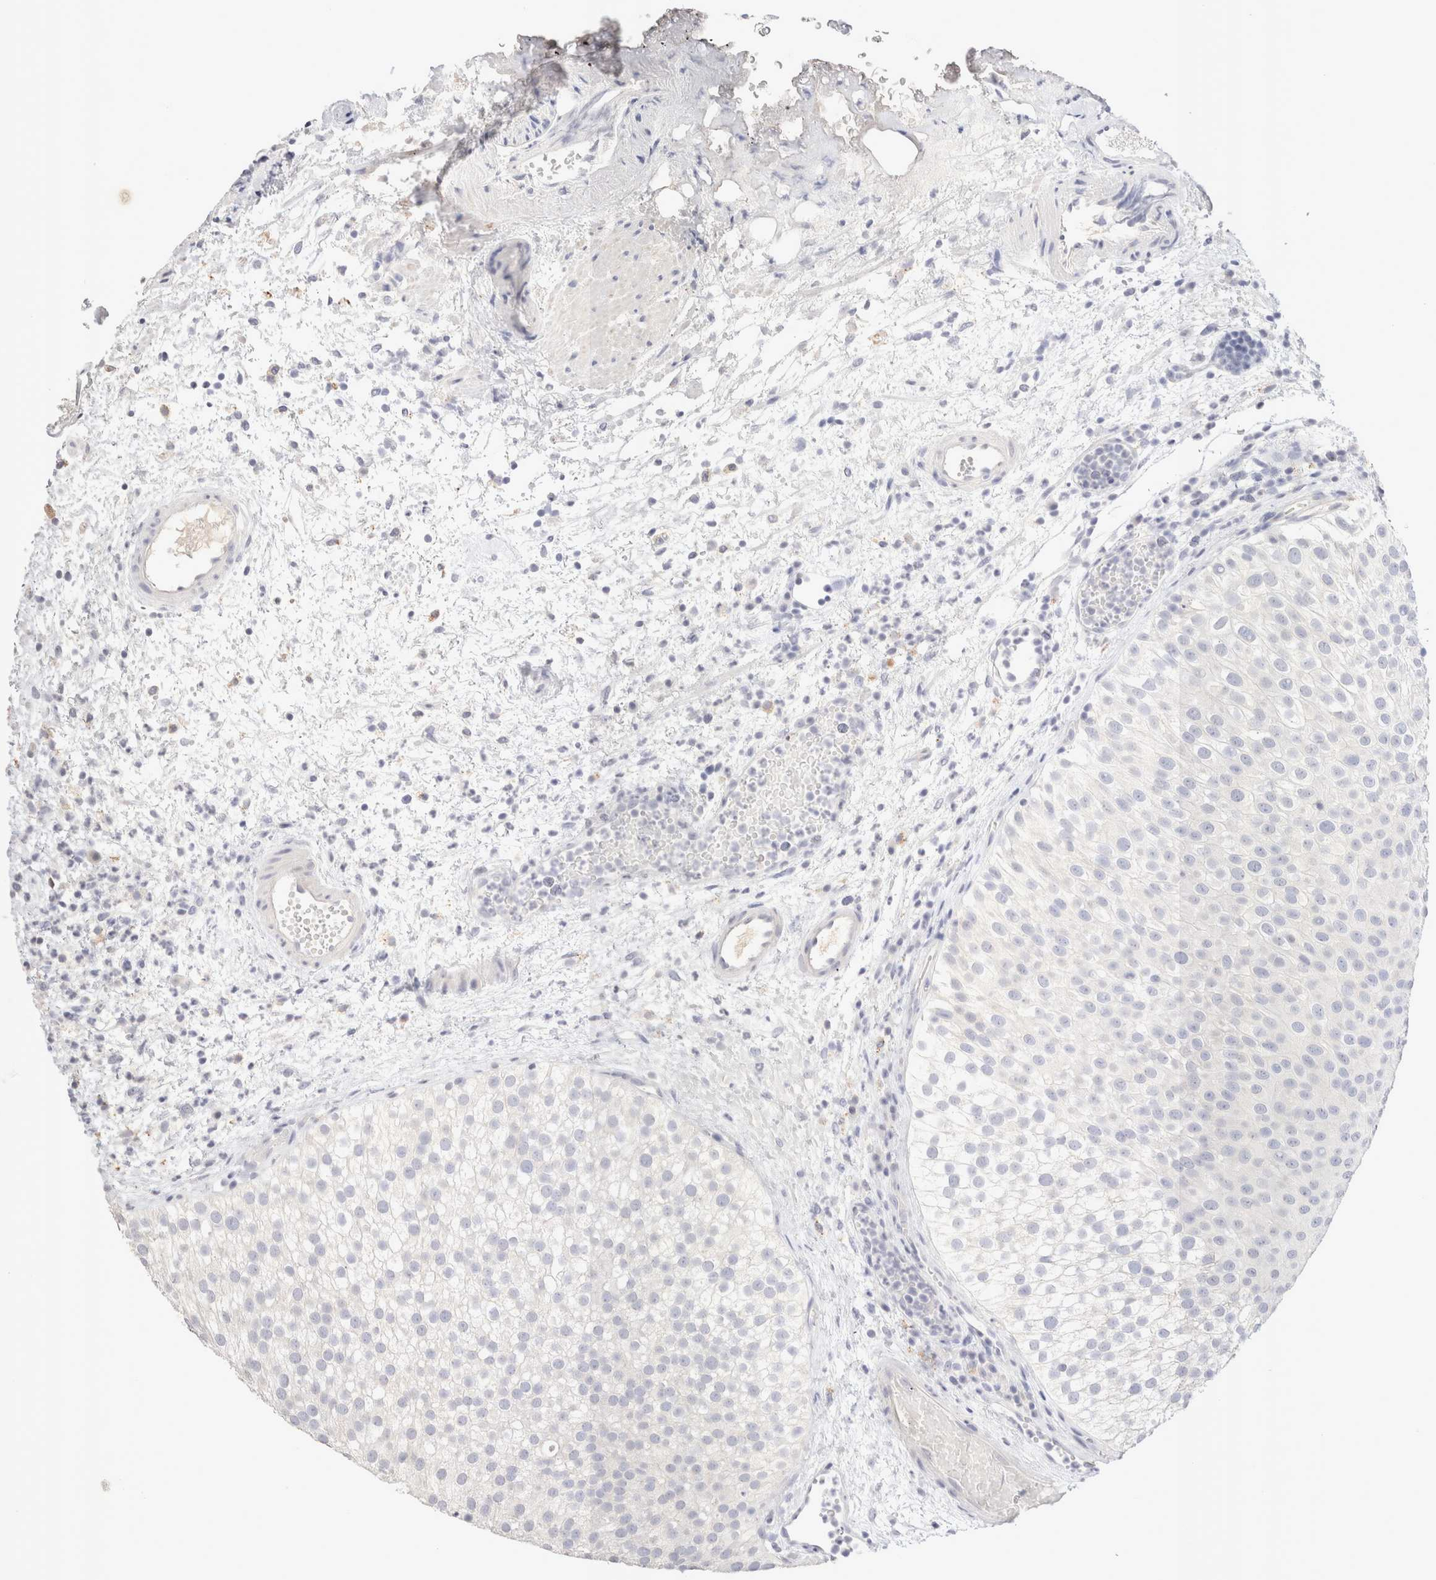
{"staining": {"intensity": "negative", "quantity": "none", "location": "none"}, "tissue": "urothelial cancer", "cell_type": "Tumor cells", "image_type": "cancer", "snomed": [{"axis": "morphology", "description": "Urothelial carcinoma, Low grade"}, {"axis": "topography", "description": "Urinary bladder"}], "caption": "Human low-grade urothelial carcinoma stained for a protein using immunohistochemistry (IHC) shows no expression in tumor cells.", "gene": "EPCAM", "patient": {"sex": "male", "age": 78}}